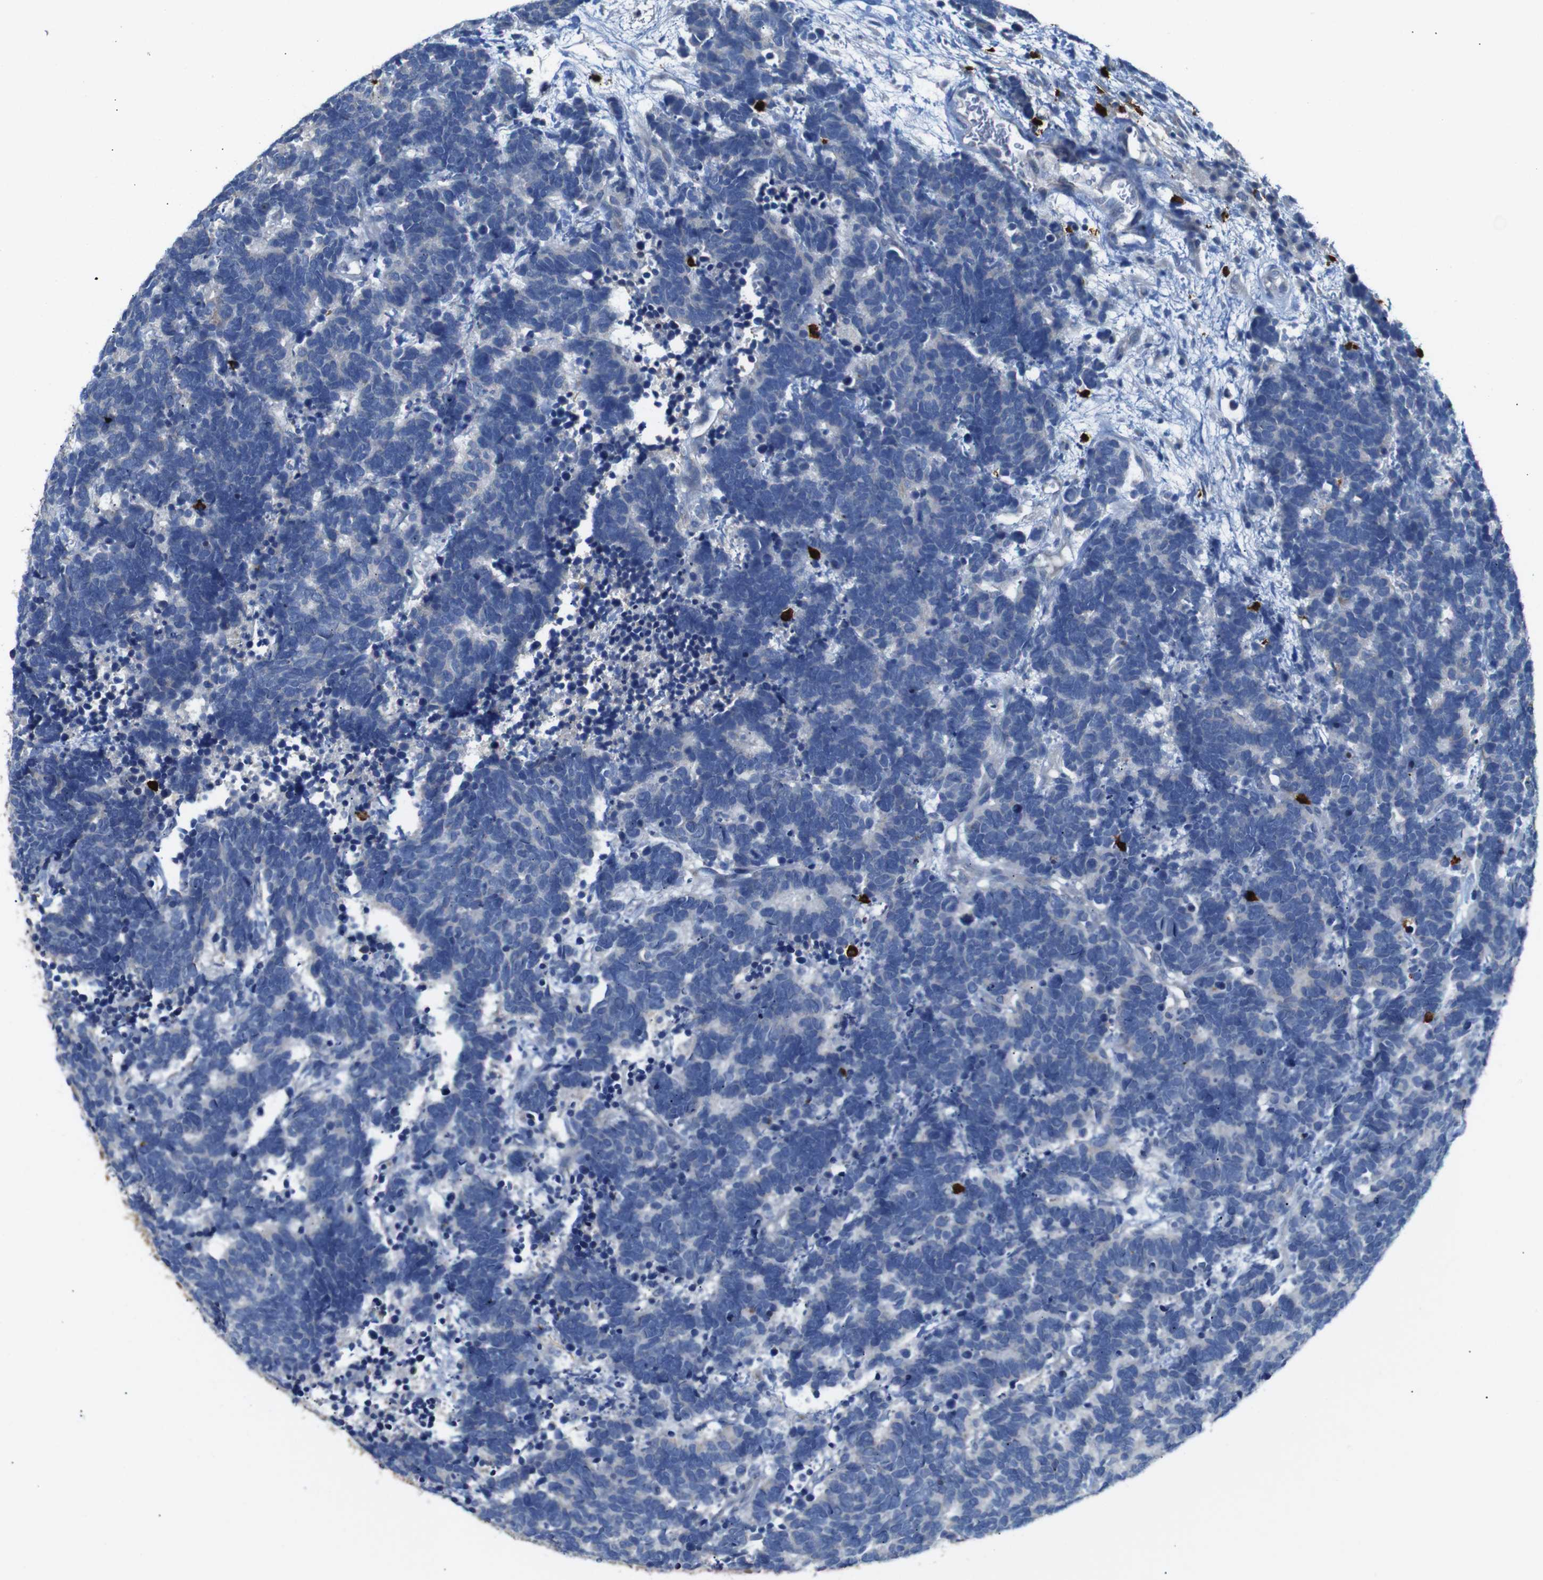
{"staining": {"intensity": "negative", "quantity": "none", "location": "none"}, "tissue": "carcinoid", "cell_type": "Tumor cells", "image_type": "cancer", "snomed": [{"axis": "morphology", "description": "Carcinoma, NOS"}, {"axis": "morphology", "description": "Carcinoid, malignant, NOS"}, {"axis": "topography", "description": "Urinary bladder"}], "caption": "A histopathology image of carcinoid stained for a protein reveals no brown staining in tumor cells.", "gene": "ALOX15", "patient": {"sex": "male", "age": 57}}